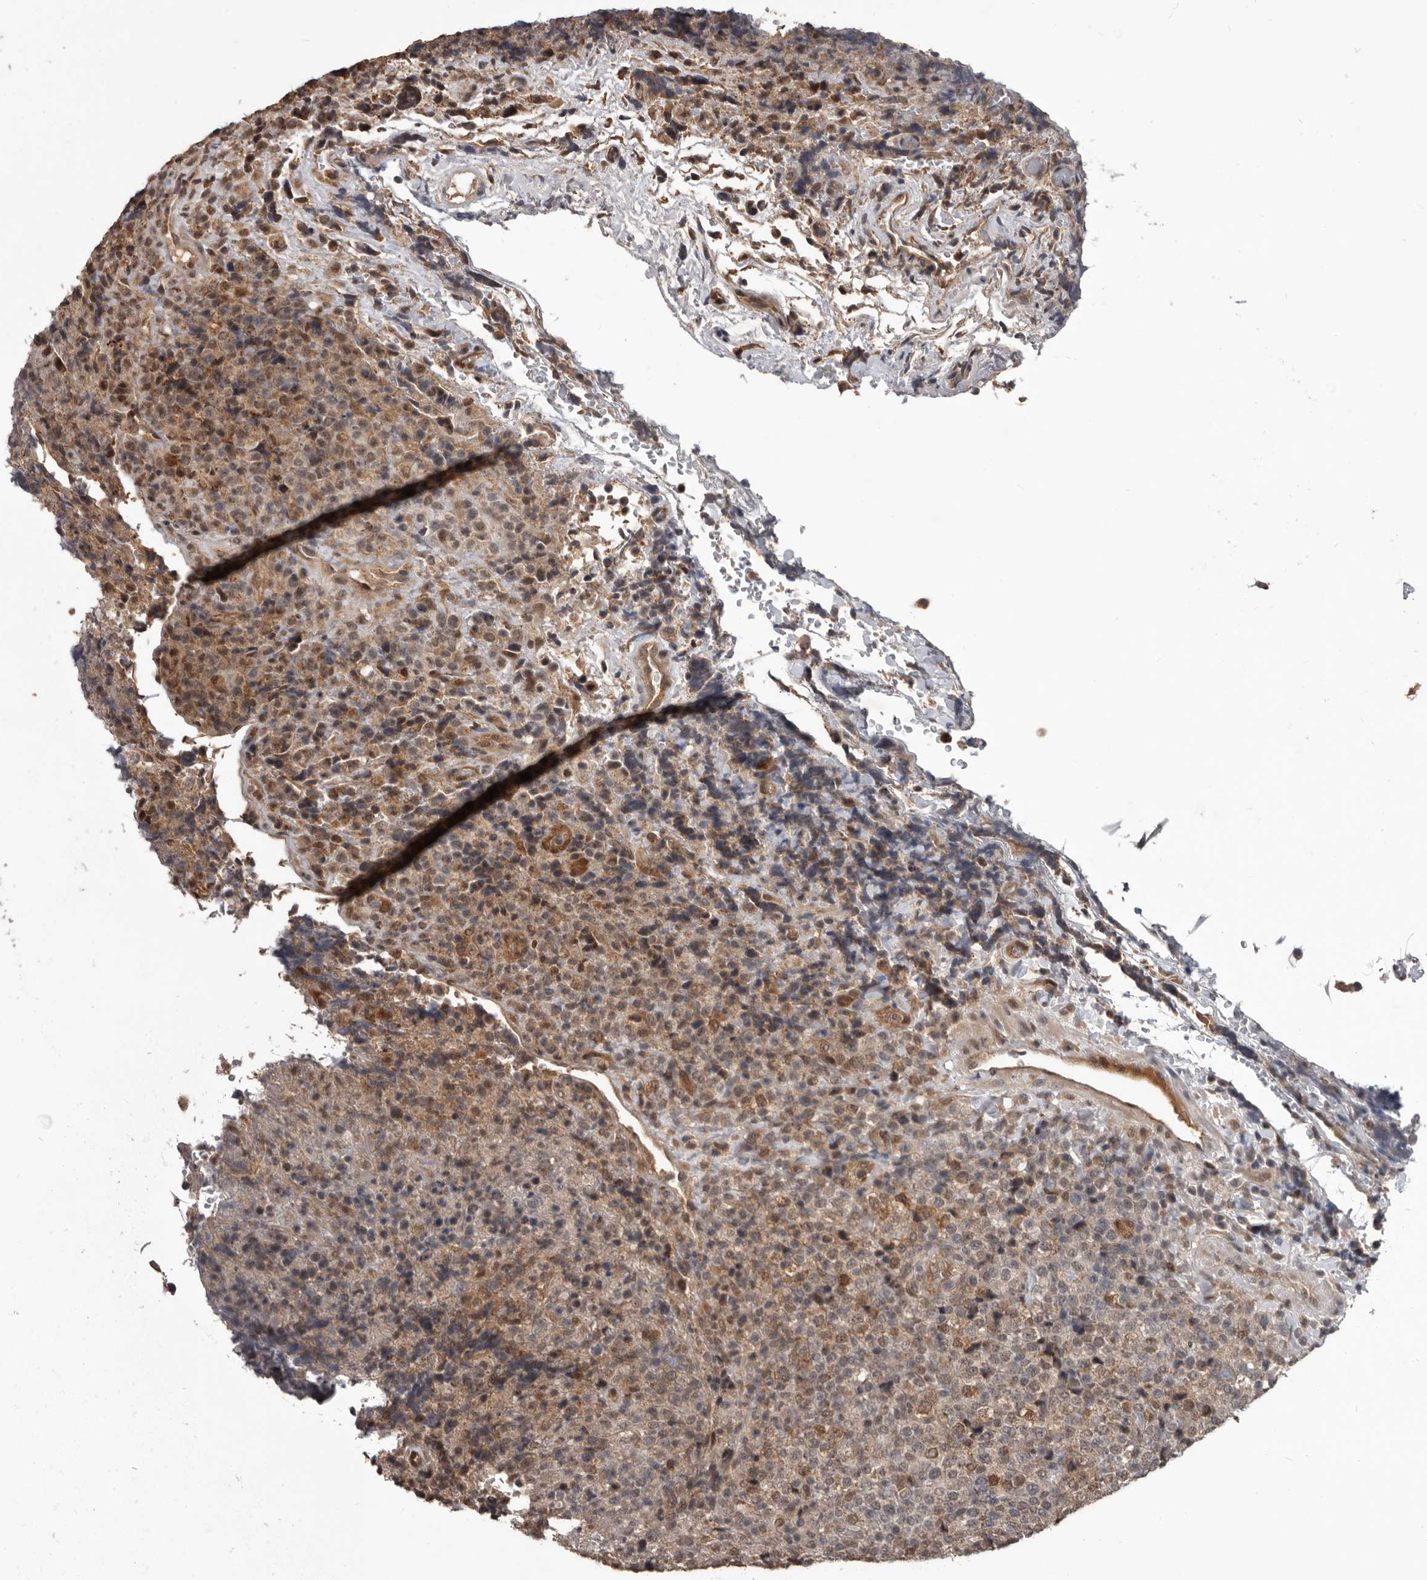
{"staining": {"intensity": "moderate", "quantity": "25%-75%", "location": "cytoplasmic/membranous,nuclear"}, "tissue": "lymphoma", "cell_type": "Tumor cells", "image_type": "cancer", "snomed": [{"axis": "morphology", "description": "Malignant lymphoma, non-Hodgkin's type, High grade"}, {"axis": "topography", "description": "Lymph node"}], "caption": "Protein expression analysis of human lymphoma reveals moderate cytoplasmic/membranous and nuclear expression in about 25%-75% of tumor cells.", "gene": "AHR", "patient": {"sex": "male", "age": 13}}